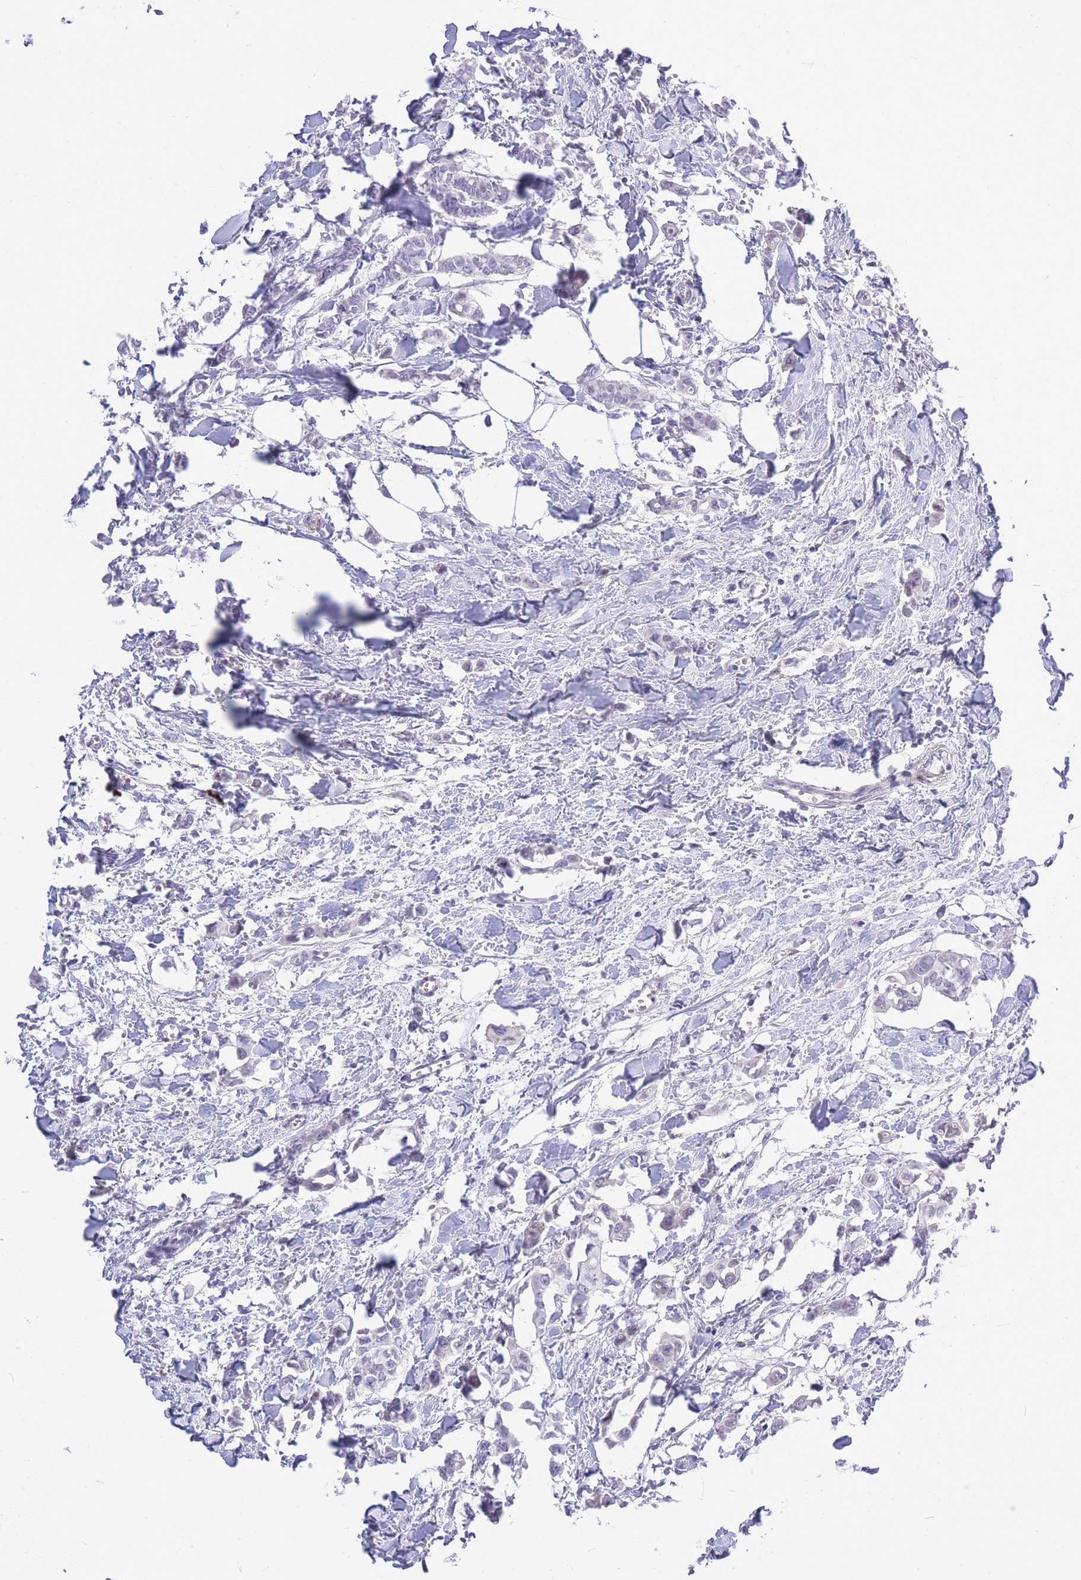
{"staining": {"intensity": "negative", "quantity": "none", "location": "none"}, "tissue": "breast cancer", "cell_type": "Tumor cells", "image_type": "cancer", "snomed": [{"axis": "morphology", "description": "Duct carcinoma"}, {"axis": "topography", "description": "Breast"}], "caption": "This is an immunohistochemistry histopathology image of infiltrating ductal carcinoma (breast). There is no positivity in tumor cells.", "gene": "ZFP62", "patient": {"sex": "female", "age": 41}}